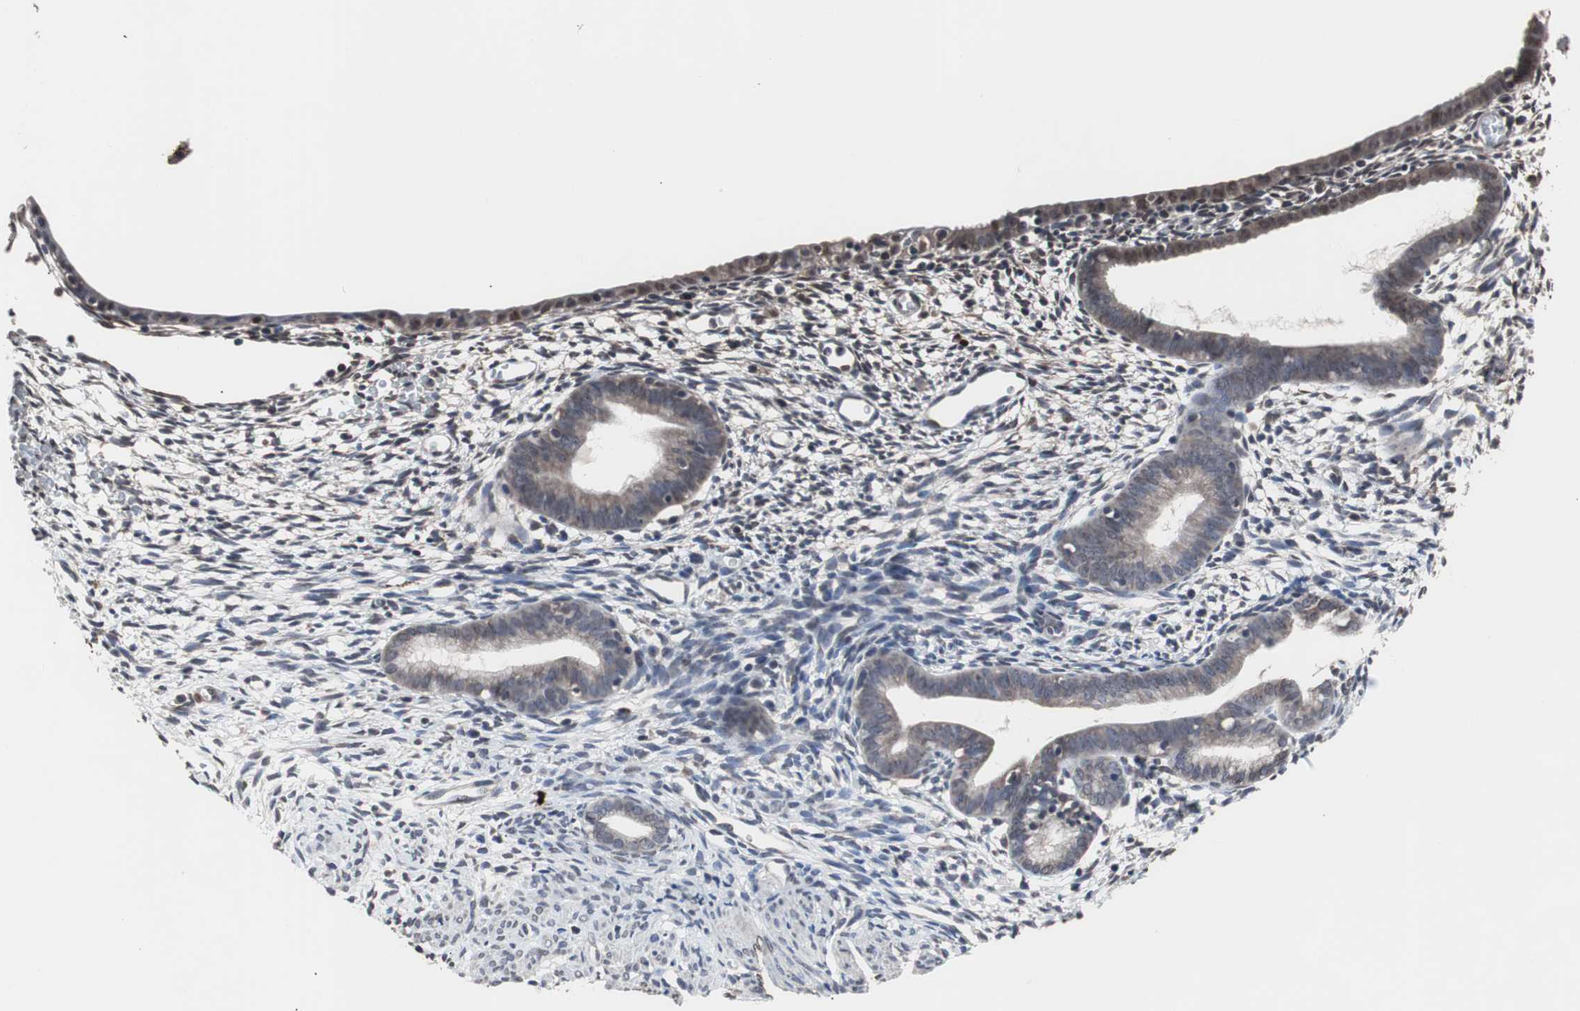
{"staining": {"intensity": "weak", "quantity": "<25%", "location": "nuclear"}, "tissue": "endometrium", "cell_type": "Cells in endometrial stroma", "image_type": "normal", "snomed": [{"axis": "morphology", "description": "Normal tissue, NOS"}, {"axis": "morphology", "description": "Atrophy, NOS"}, {"axis": "topography", "description": "Uterus"}, {"axis": "topography", "description": "Endometrium"}], "caption": "IHC of normal human endometrium demonstrates no staining in cells in endometrial stroma. The staining is performed using DAB brown chromogen with nuclei counter-stained in using hematoxylin.", "gene": "MED27", "patient": {"sex": "female", "age": 68}}